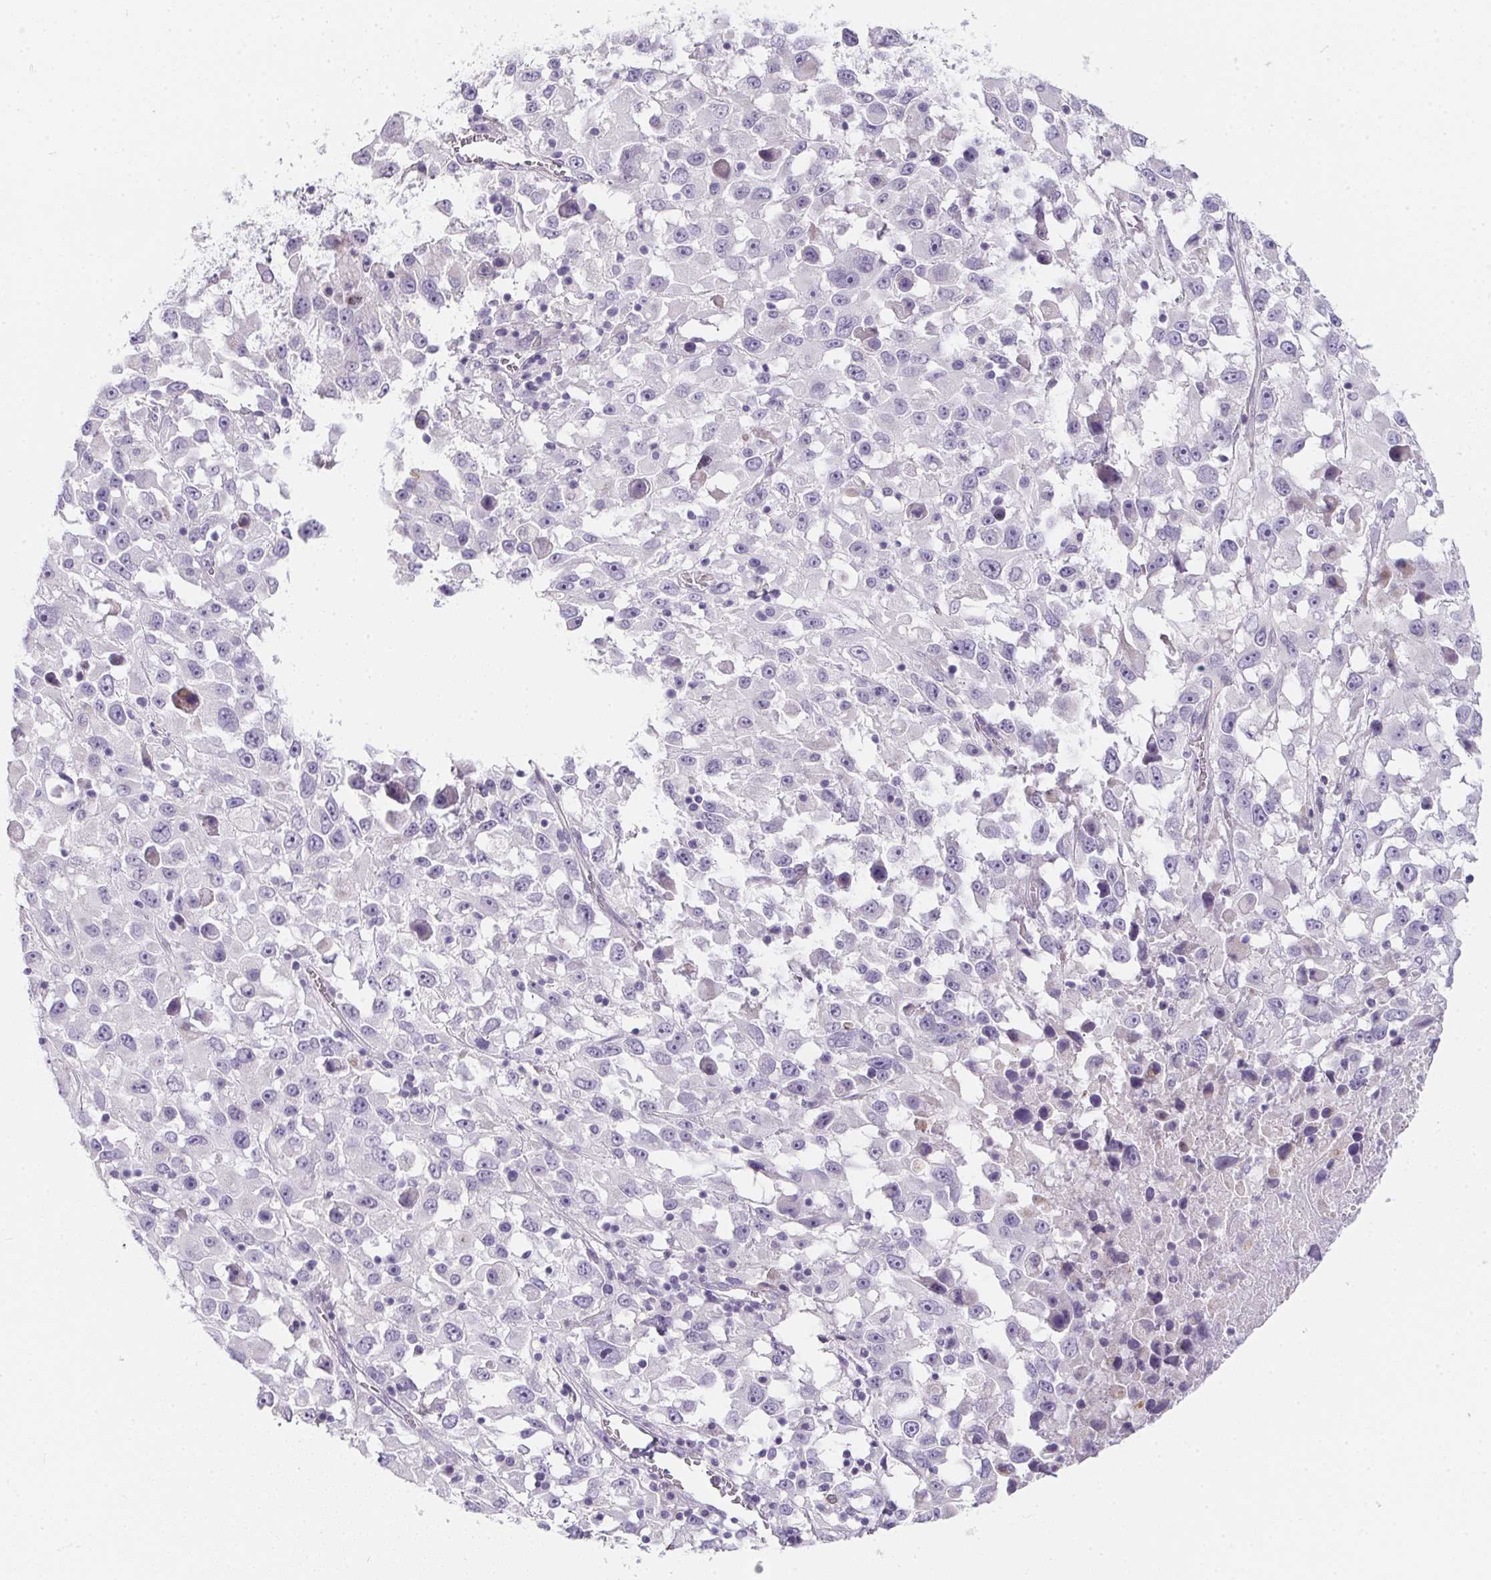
{"staining": {"intensity": "negative", "quantity": "none", "location": "none"}, "tissue": "melanoma", "cell_type": "Tumor cells", "image_type": "cancer", "snomed": [{"axis": "morphology", "description": "Malignant melanoma, Metastatic site"}, {"axis": "topography", "description": "Soft tissue"}], "caption": "Melanoma stained for a protein using IHC reveals no staining tumor cells.", "gene": "MAP1A", "patient": {"sex": "male", "age": 50}}